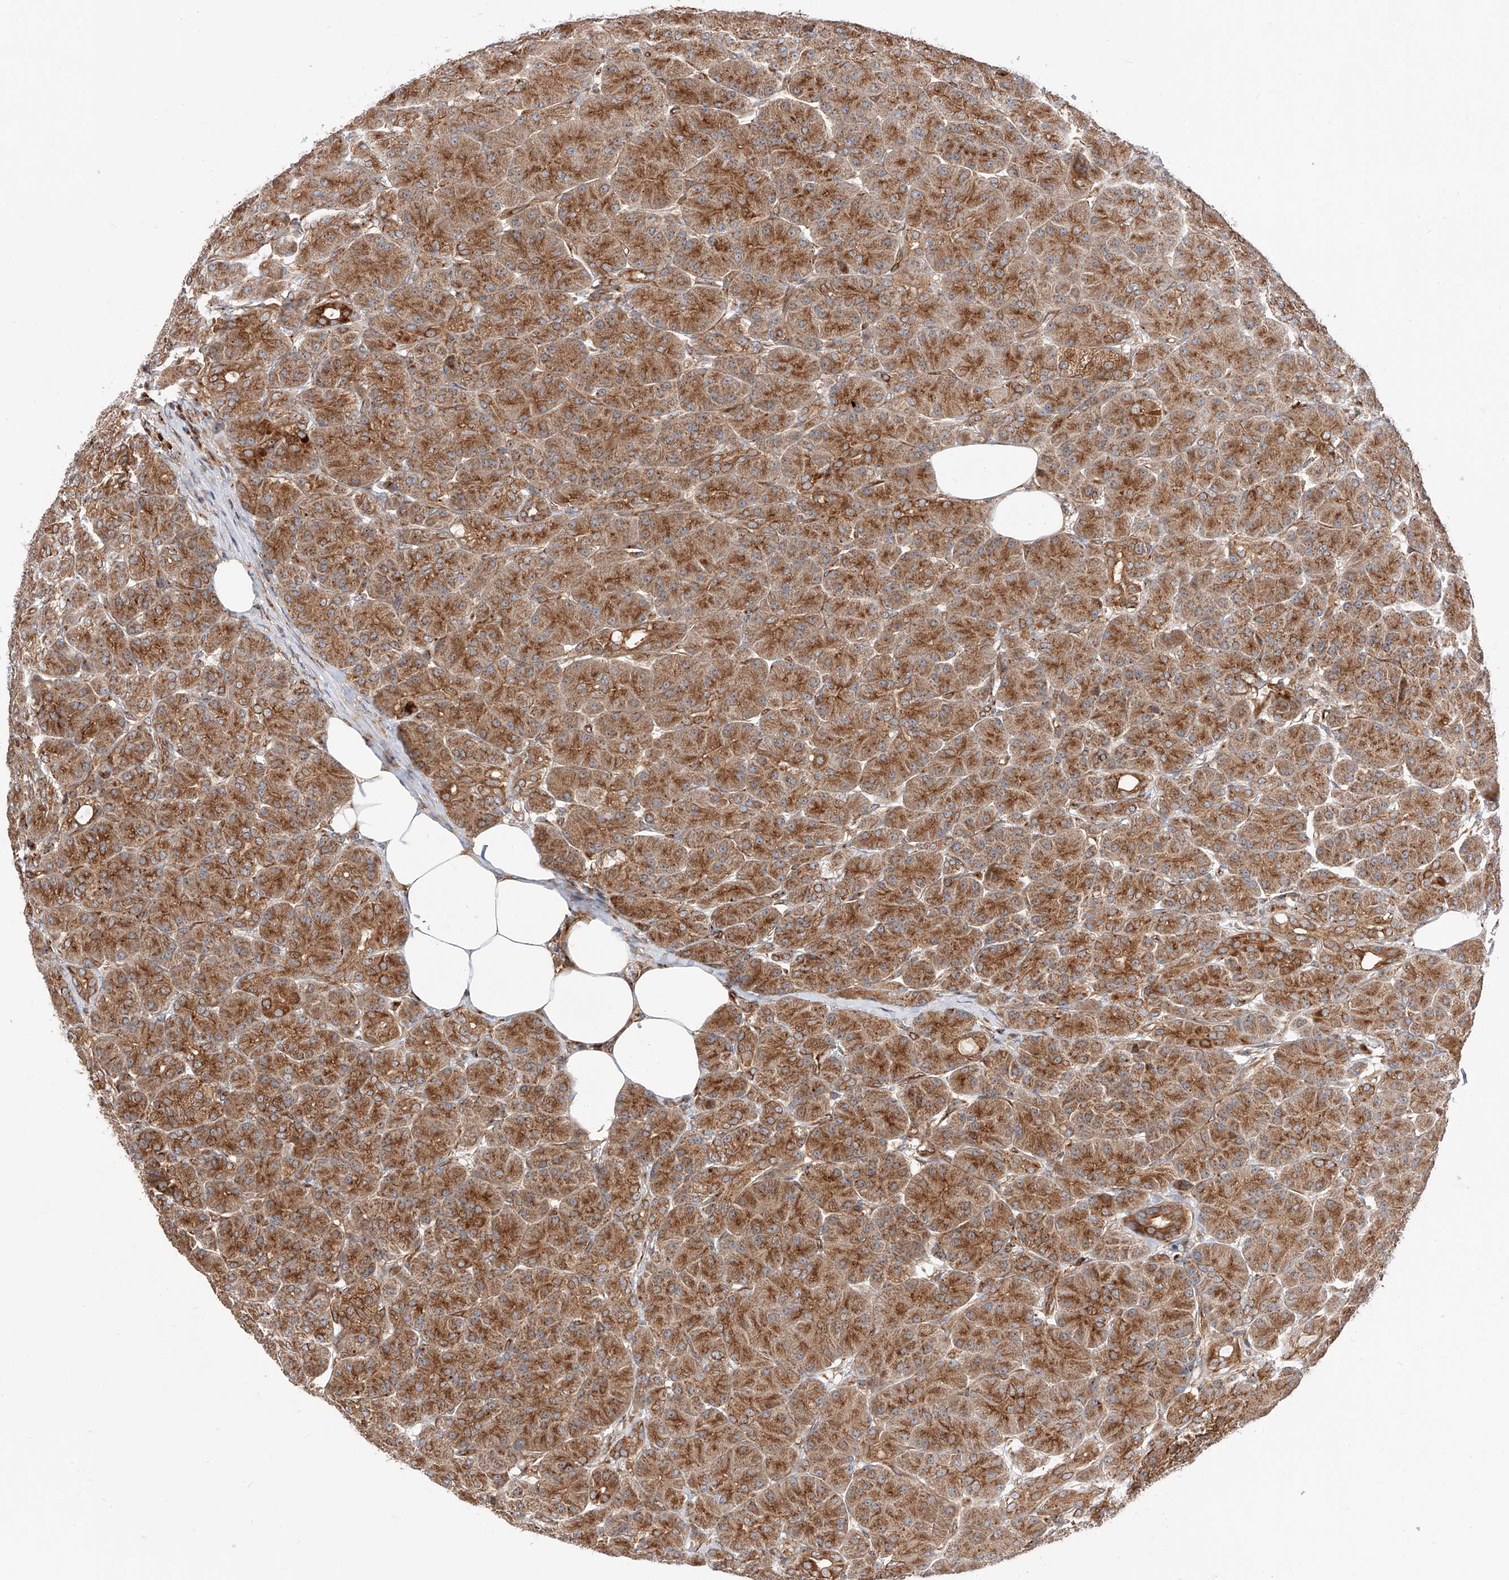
{"staining": {"intensity": "strong", "quantity": ">75%", "location": "cytoplasmic/membranous"}, "tissue": "pancreas", "cell_type": "Exocrine glandular cells", "image_type": "normal", "snomed": [{"axis": "morphology", "description": "Normal tissue, NOS"}, {"axis": "topography", "description": "Pancreas"}], "caption": "Protein staining of normal pancreas demonstrates strong cytoplasmic/membranous positivity in approximately >75% of exocrine glandular cells. The staining is performed using DAB (3,3'-diaminobenzidine) brown chromogen to label protein expression. The nuclei are counter-stained blue using hematoxylin.", "gene": "ISCA2", "patient": {"sex": "male", "age": 63}}